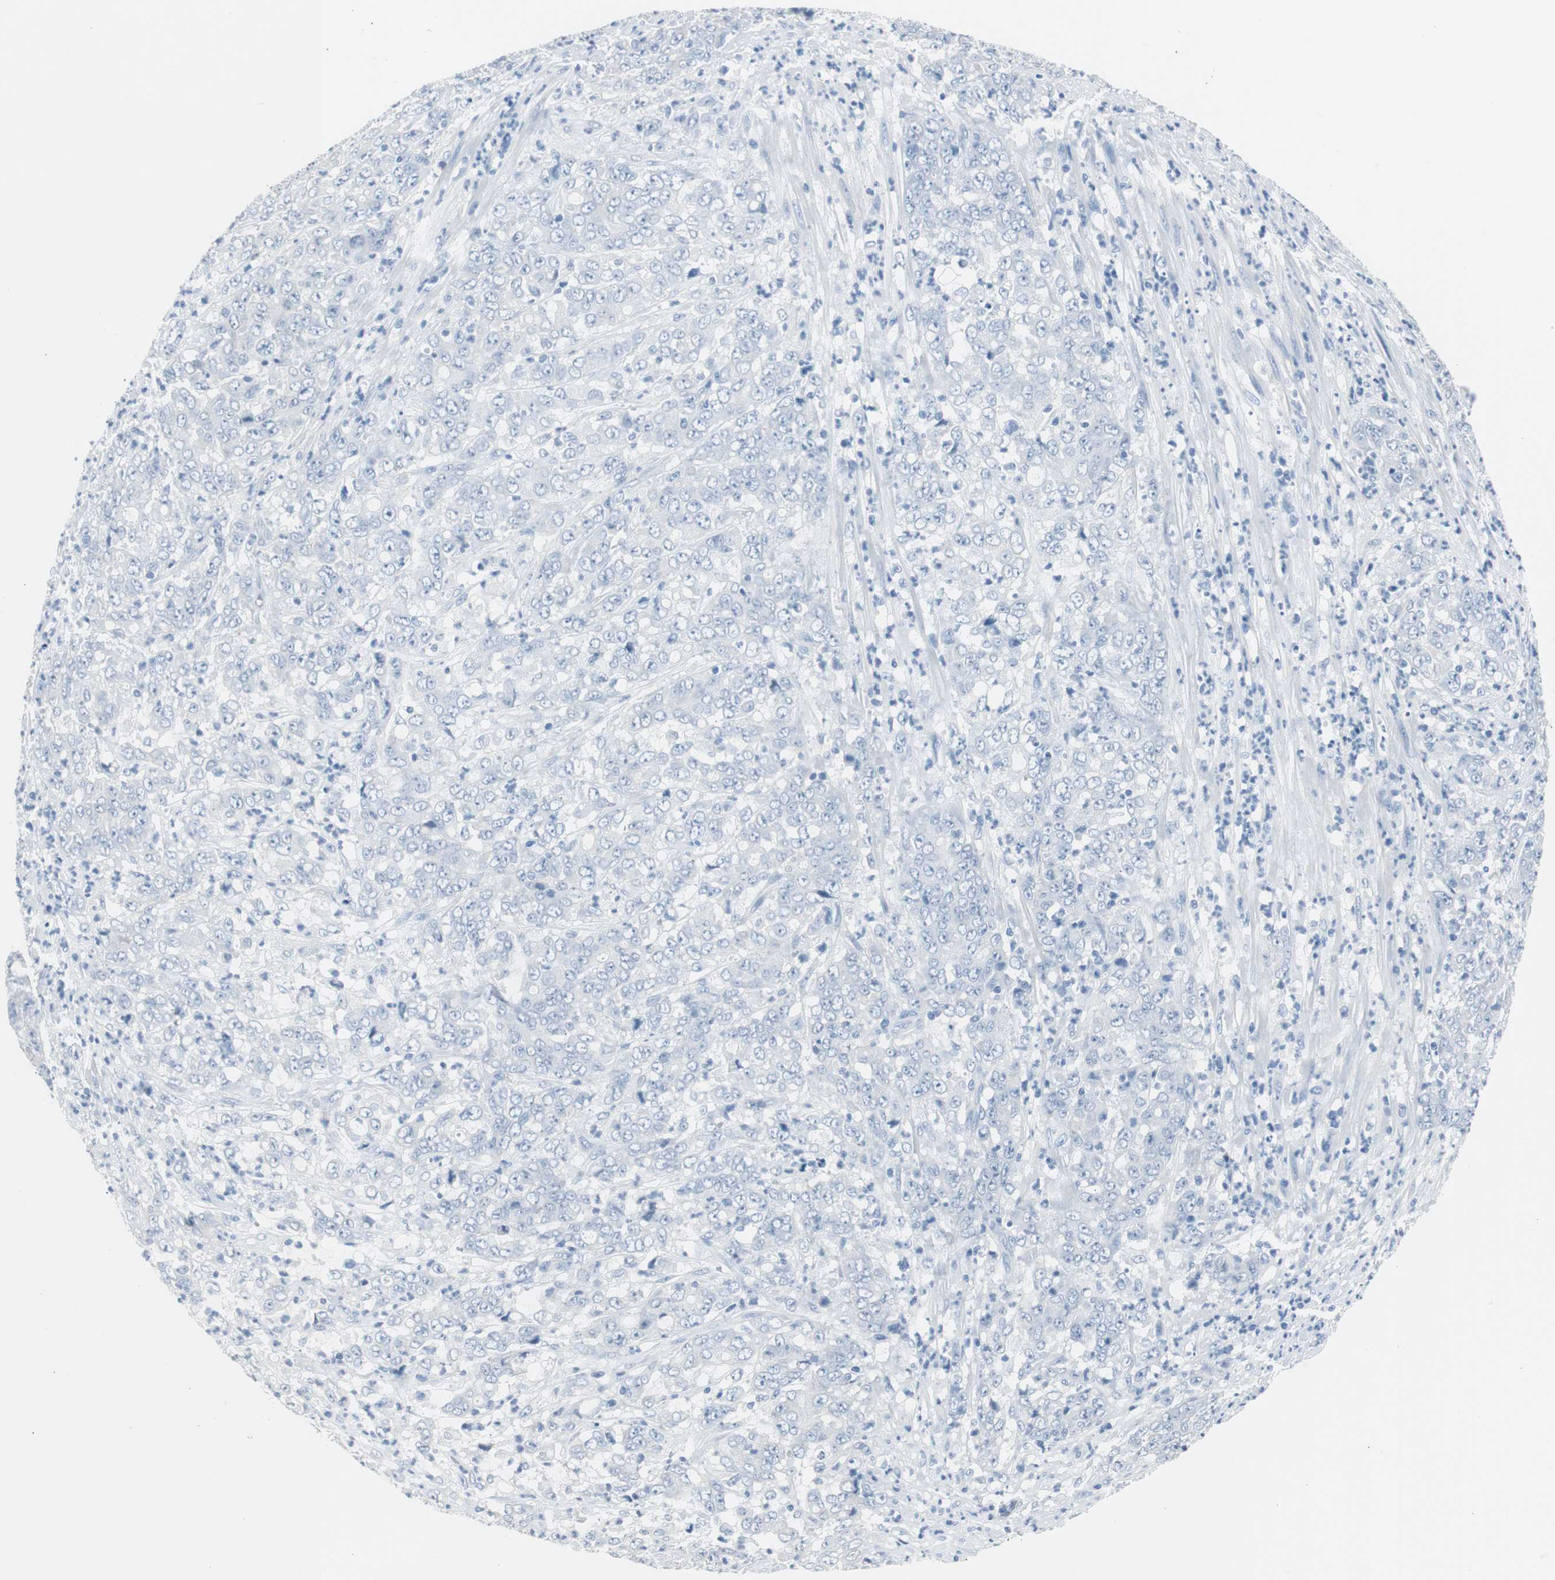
{"staining": {"intensity": "negative", "quantity": "none", "location": "none"}, "tissue": "stomach cancer", "cell_type": "Tumor cells", "image_type": "cancer", "snomed": [{"axis": "morphology", "description": "Adenocarcinoma, NOS"}, {"axis": "topography", "description": "Stomach, lower"}], "caption": "DAB (3,3'-diaminobenzidine) immunohistochemical staining of adenocarcinoma (stomach) demonstrates no significant positivity in tumor cells. (Immunohistochemistry, brightfield microscopy, high magnification).", "gene": "S100A7", "patient": {"sex": "female", "age": 71}}